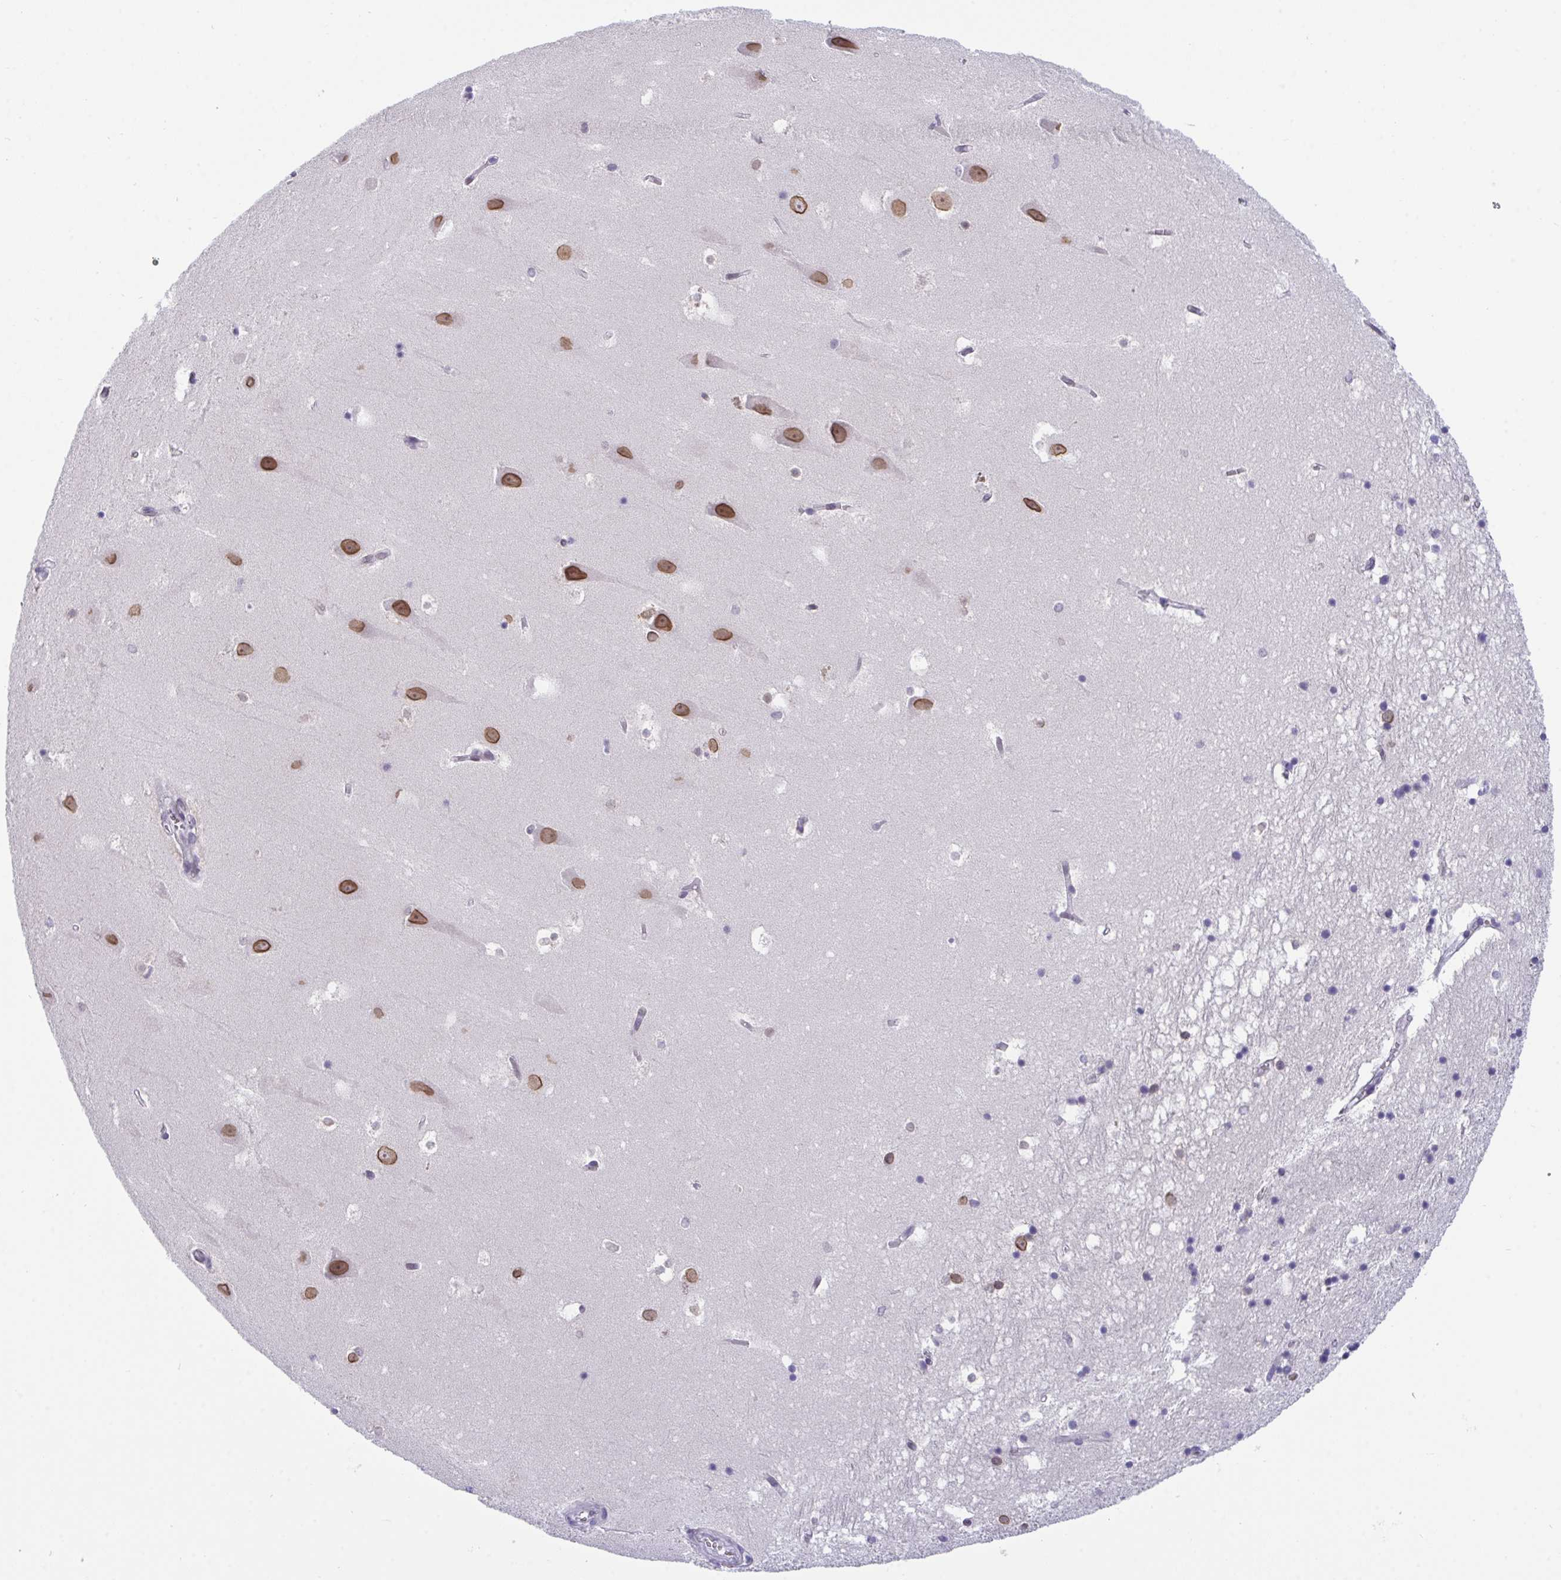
{"staining": {"intensity": "negative", "quantity": "none", "location": "none"}, "tissue": "hippocampus", "cell_type": "Glial cells", "image_type": "normal", "snomed": [{"axis": "morphology", "description": "Normal tissue, NOS"}, {"axis": "topography", "description": "Hippocampus"}], "caption": "This micrograph is of benign hippocampus stained with immunohistochemistry (IHC) to label a protein in brown with the nuclei are counter-stained blue. There is no expression in glial cells.", "gene": "BMAL2", "patient": {"sex": "male", "age": 58}}